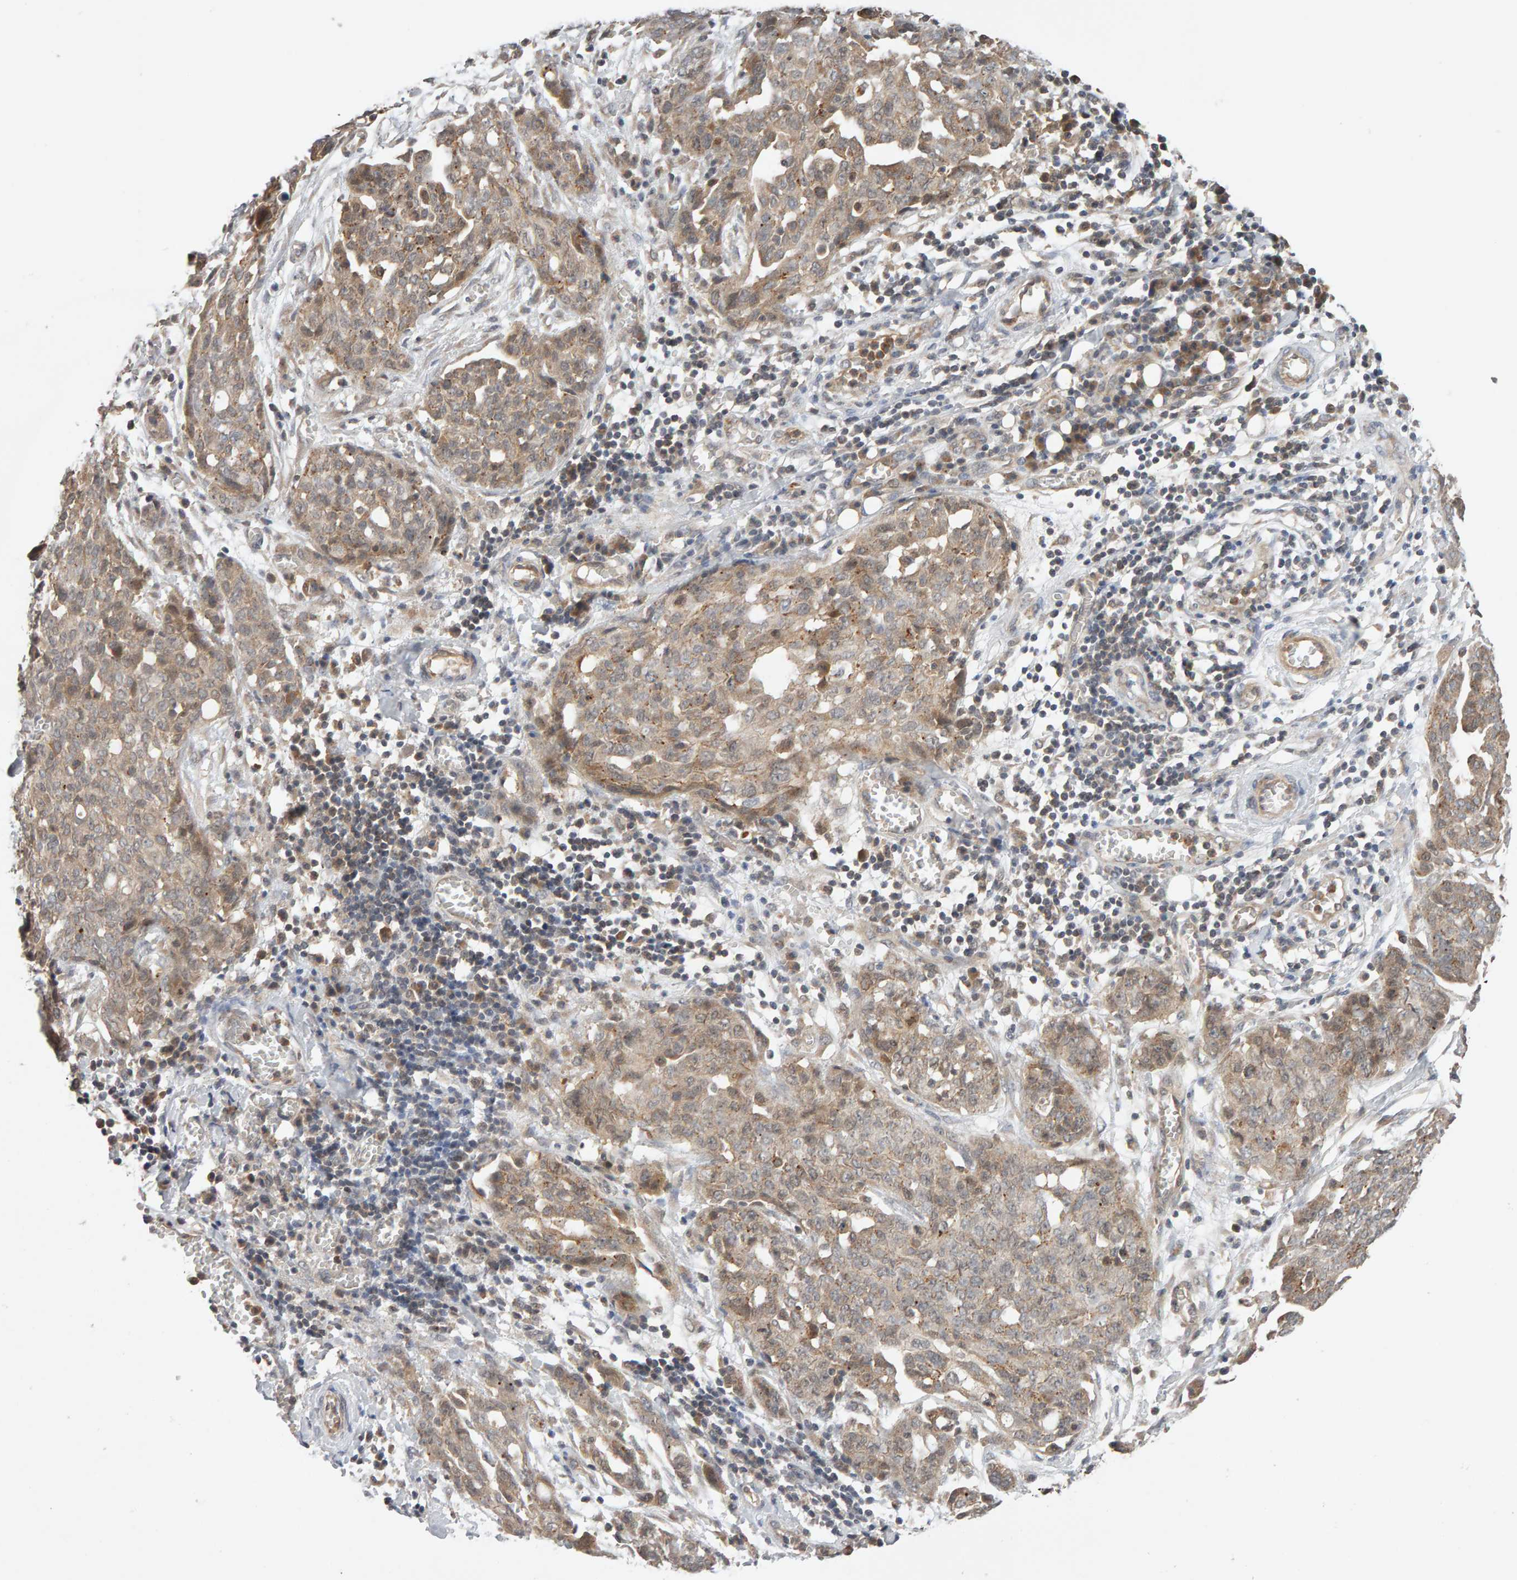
{"staining": {"intensity": "weak", "quantity": "<25%", "location": "cytoplasmic/membranous"}, "tissue": "ovarian cancer", "cell_type": "Tumor cells", "image_type": "cancer", "snomed": [{"axis": "morphology", "description": "Cystadenocarcinoma, serous, NOS"}, {"axis": "topography", "description": "Soft tissue"}, {"axis": "topography", "description": "Ovary"}], "caption": "Histopathology image shows no protein expression in tumor cells of ovarian cancer tissue.", "gene": "DNAJC7", "patient": {"sex": "female", "age": 57}}